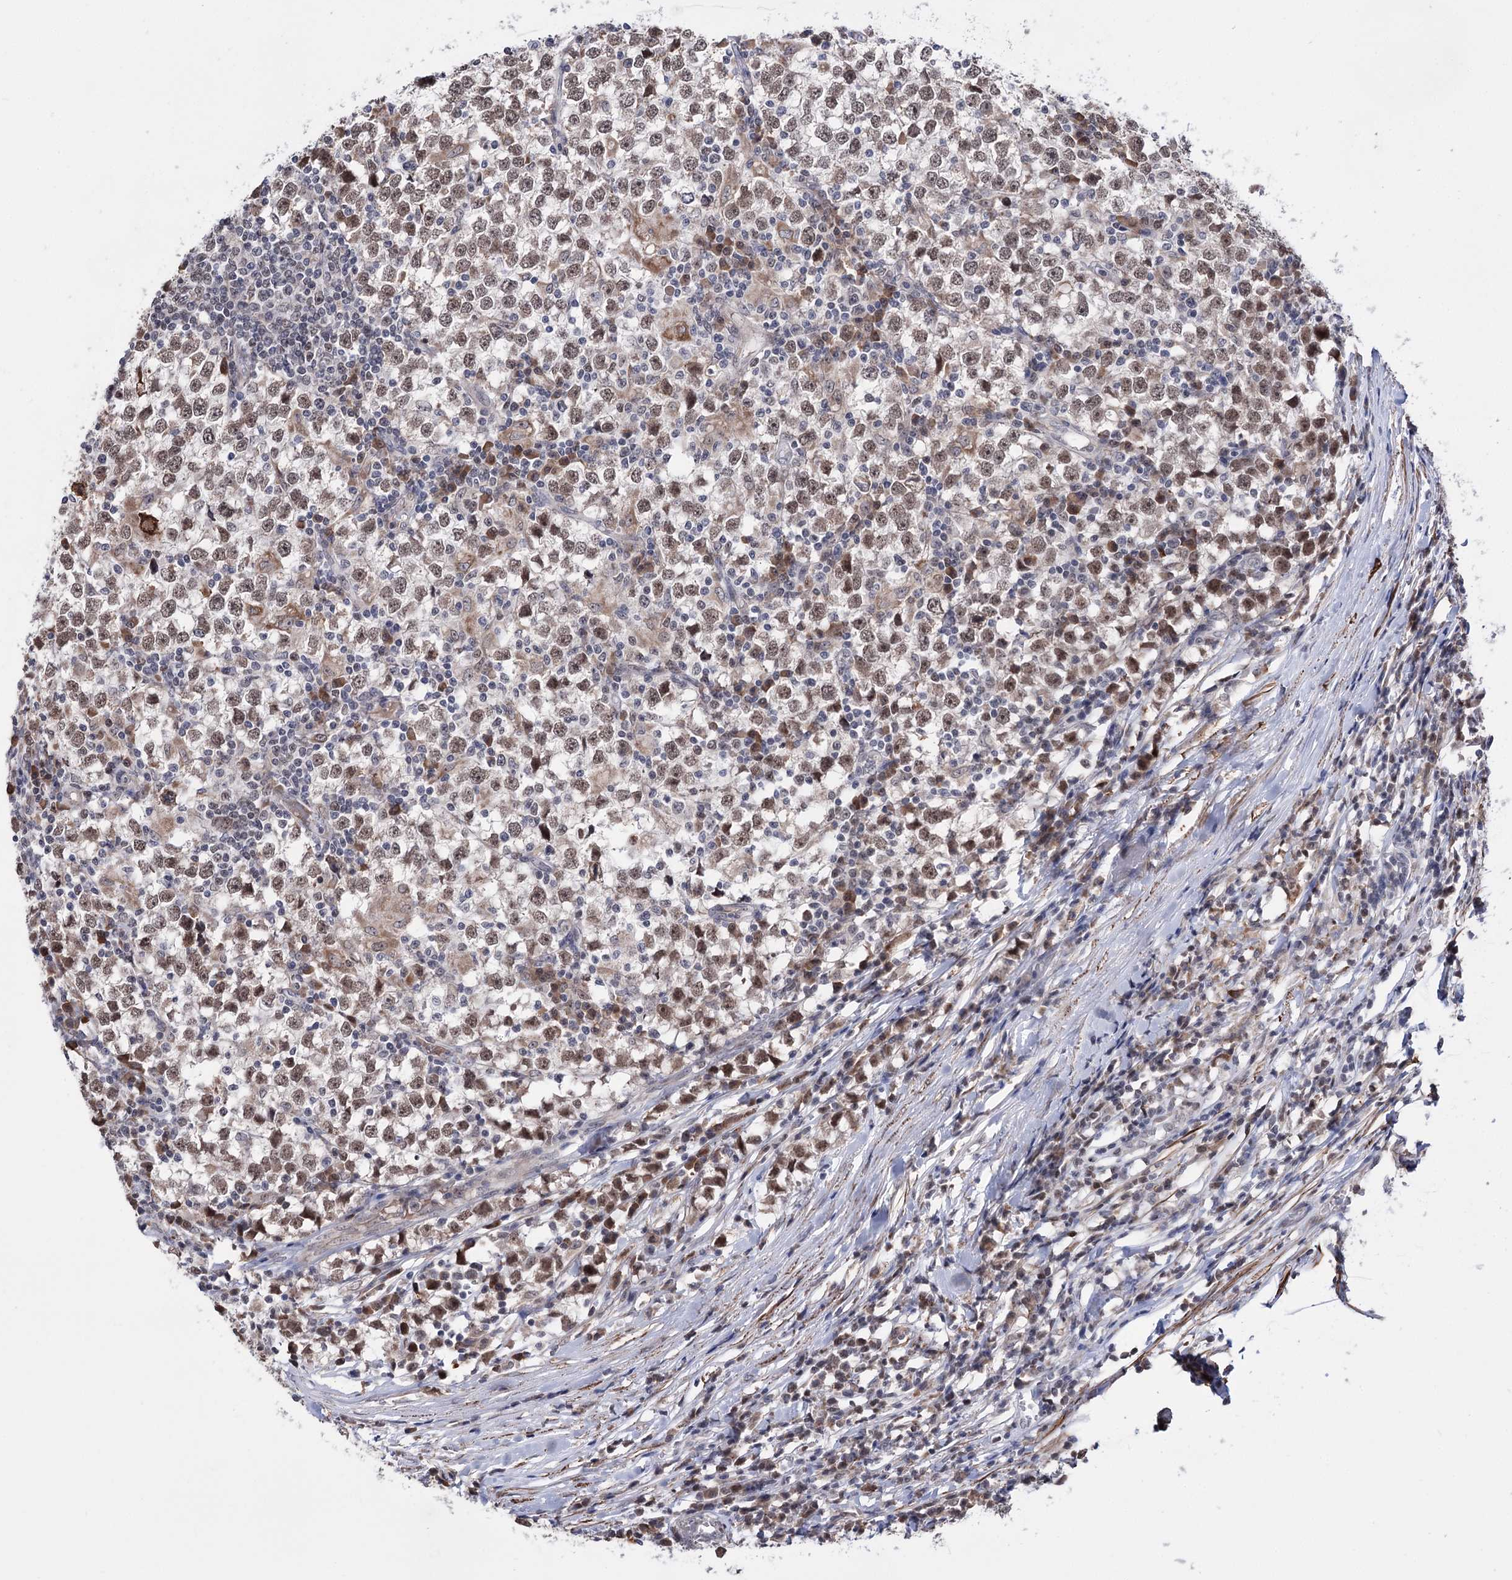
{"staining": {"intensity": "moderate", "quantity": ">75%", "location": "nuclear"}, "tissue": "testis cancer", "cell_type": "Tumor cells", "image_type": "cancer", "snomed": [{"axis": "morphology", "description": "Seminoma, NOS"}, {"axis": "topography", "description": "Testis"}], "caption": "Human seminoma (testis) stained with a protein marker demonstrates moderate staining in tumor cells.", "gene": "PPRC1", "patient": {"sex": "male", "age": 65}}